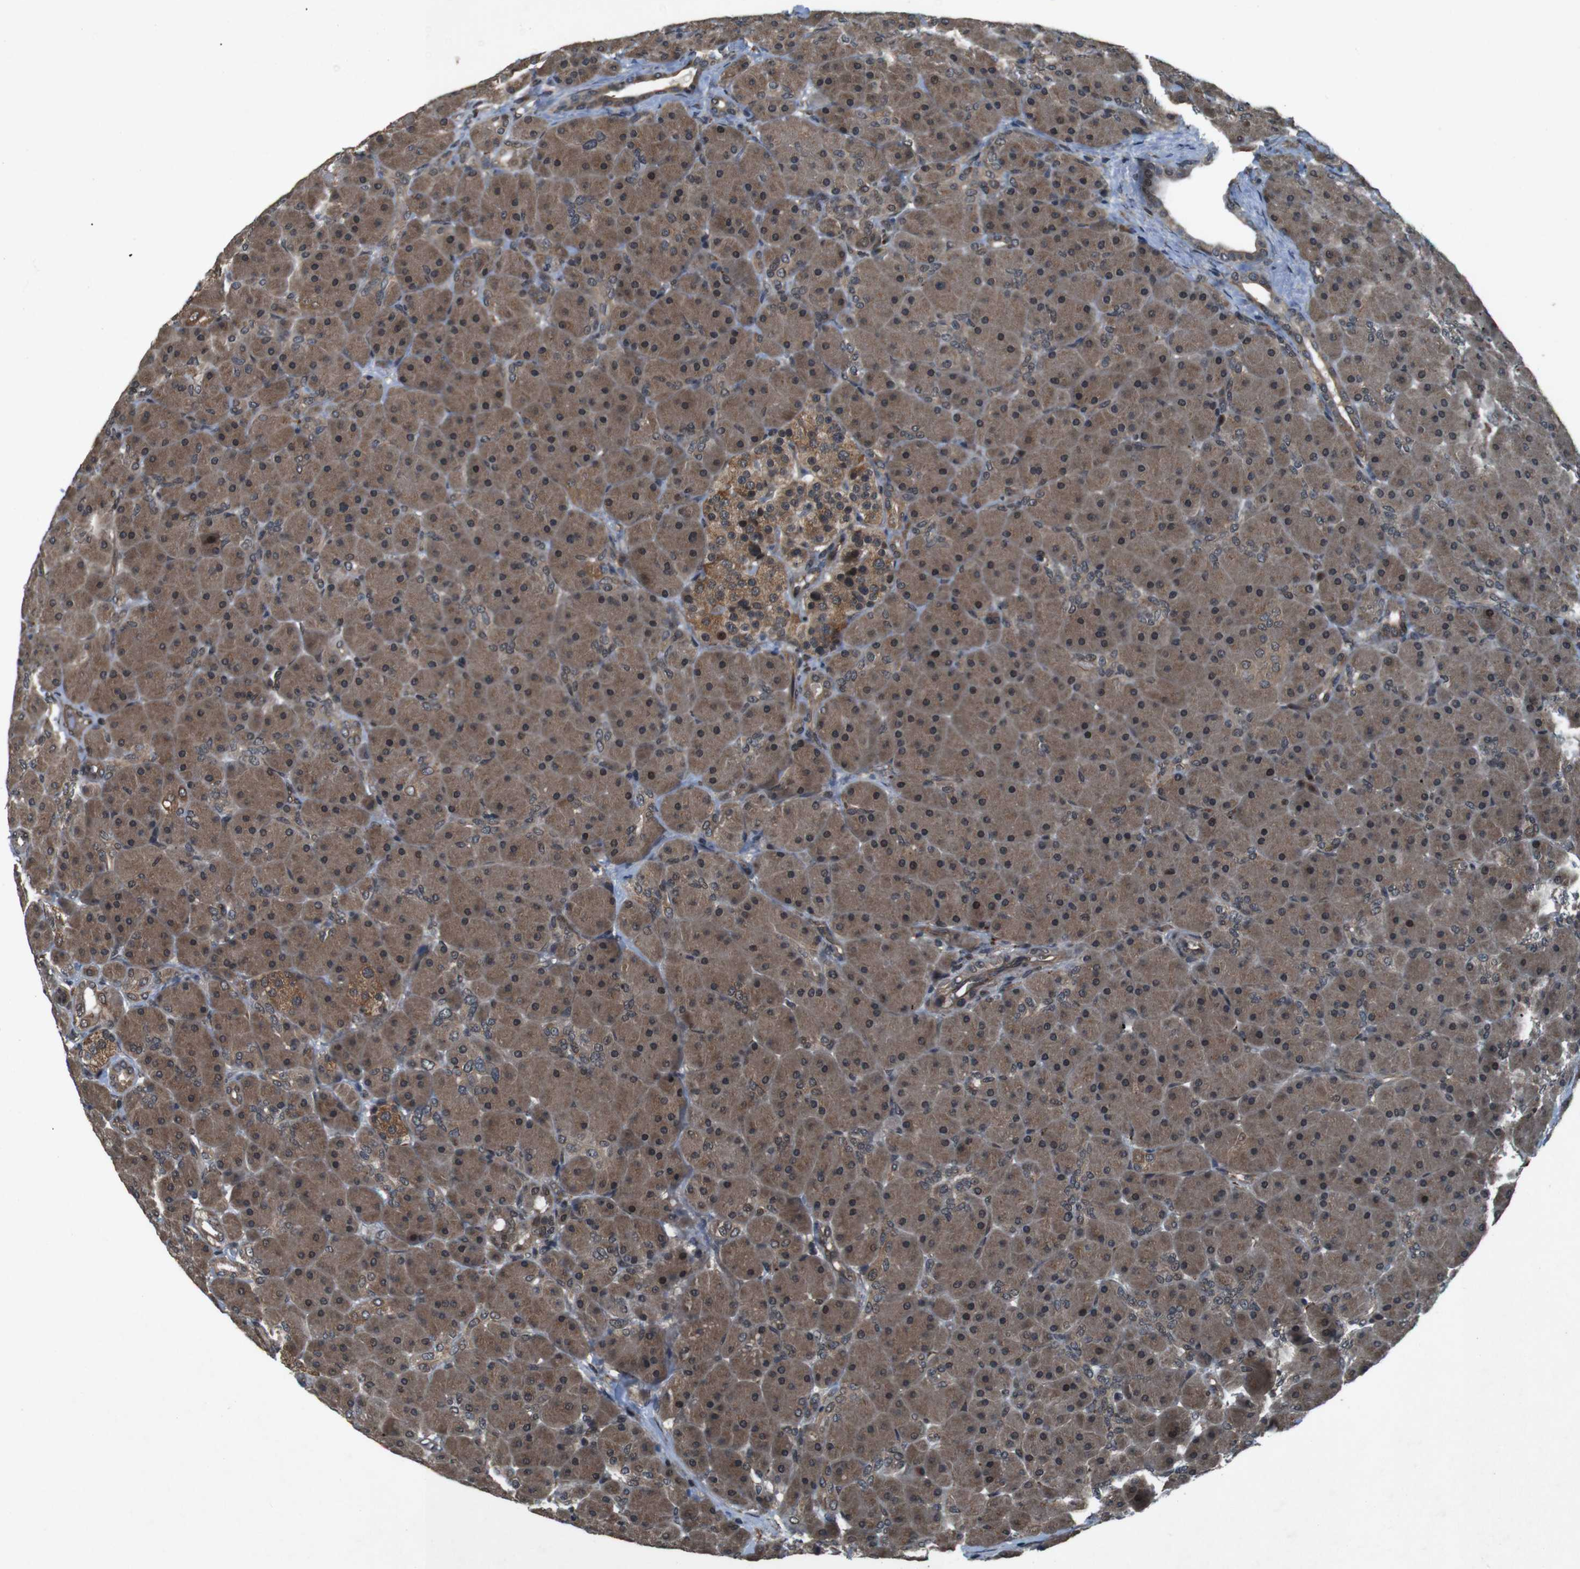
{"staining": {"intensity": "moderate", "quantity": ">75%", "location": "cytoplasmic/membranous,nuclear"}, "tissue": "pancreas", "cell_type": "Exocrine glandular cells", "image_type": "normal", "snomed": [{"axis": "morphology", "description": "Normal tissue, NOS"}, {"axis": "topography", "description": "Pancreas"}], "caption": "Immunohistochemical staining of normal human pancreas exhibits medium levels of moderate cytoplasmic/membranous,nuclear staining in about >75% of exocrine glandular cells. Nuclei are stained in blue.", "gene": "SOCS1", "patient": {"sex": "male", "age": 66}}